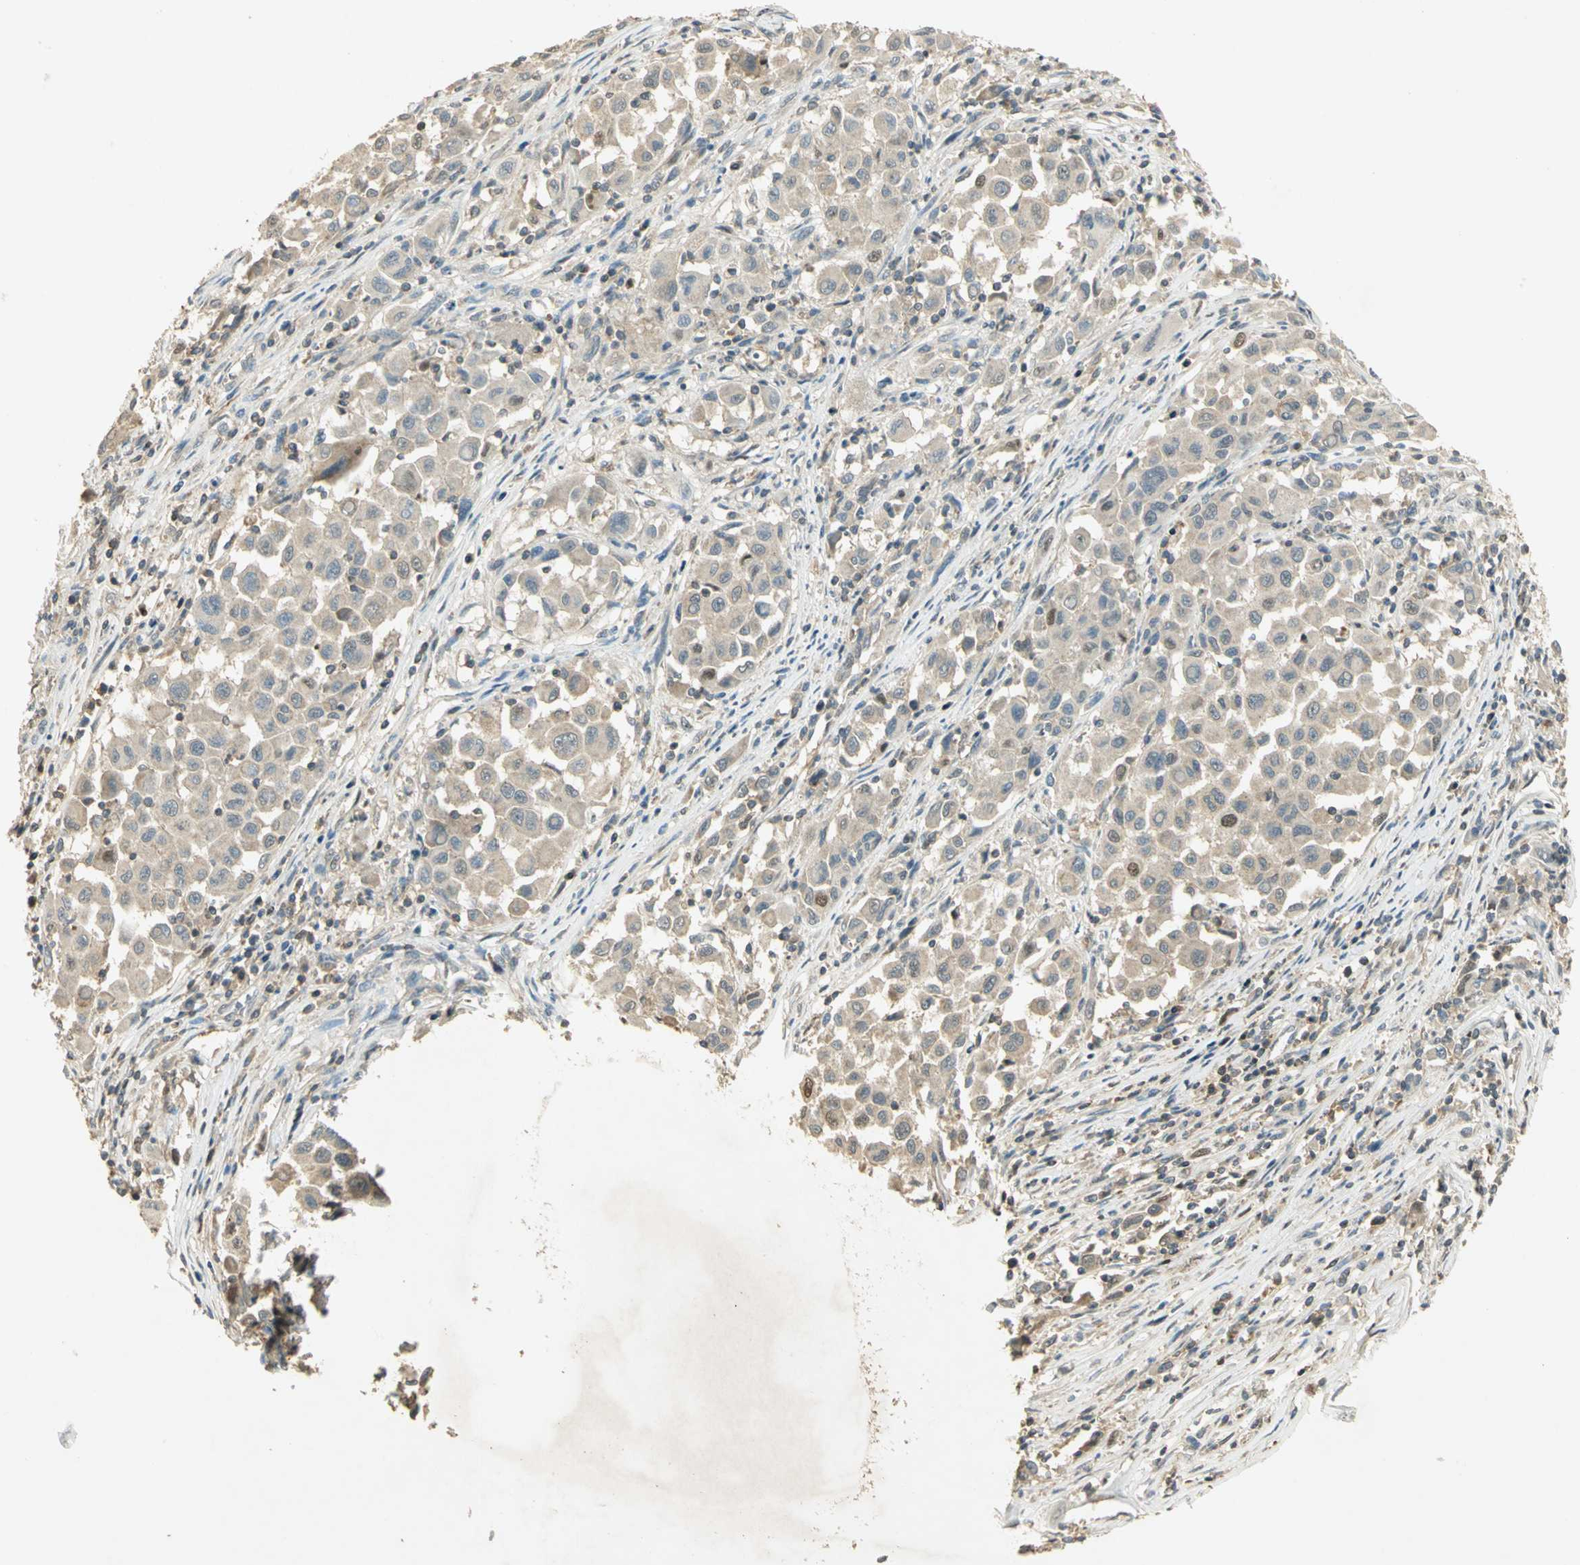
{"staining": {"intensity": "weak", "quantity": "<25%", "location": "nuclear"}, "tissue": "melanoma", "cell_type": "Tumor cells", "image_type": "cancer", "snomed": [{"axis": "morphology", "description": "Malignant melanoma, Metastatic site"}, {"axis": "topography", "description": "Lymph node"}], "caption": "A micrograph of melanoma stained for a protein demonstrates no brown staining in tumor cells.", "gene": "BIRC2", "patient": {"sex": "male", "age": 61}}